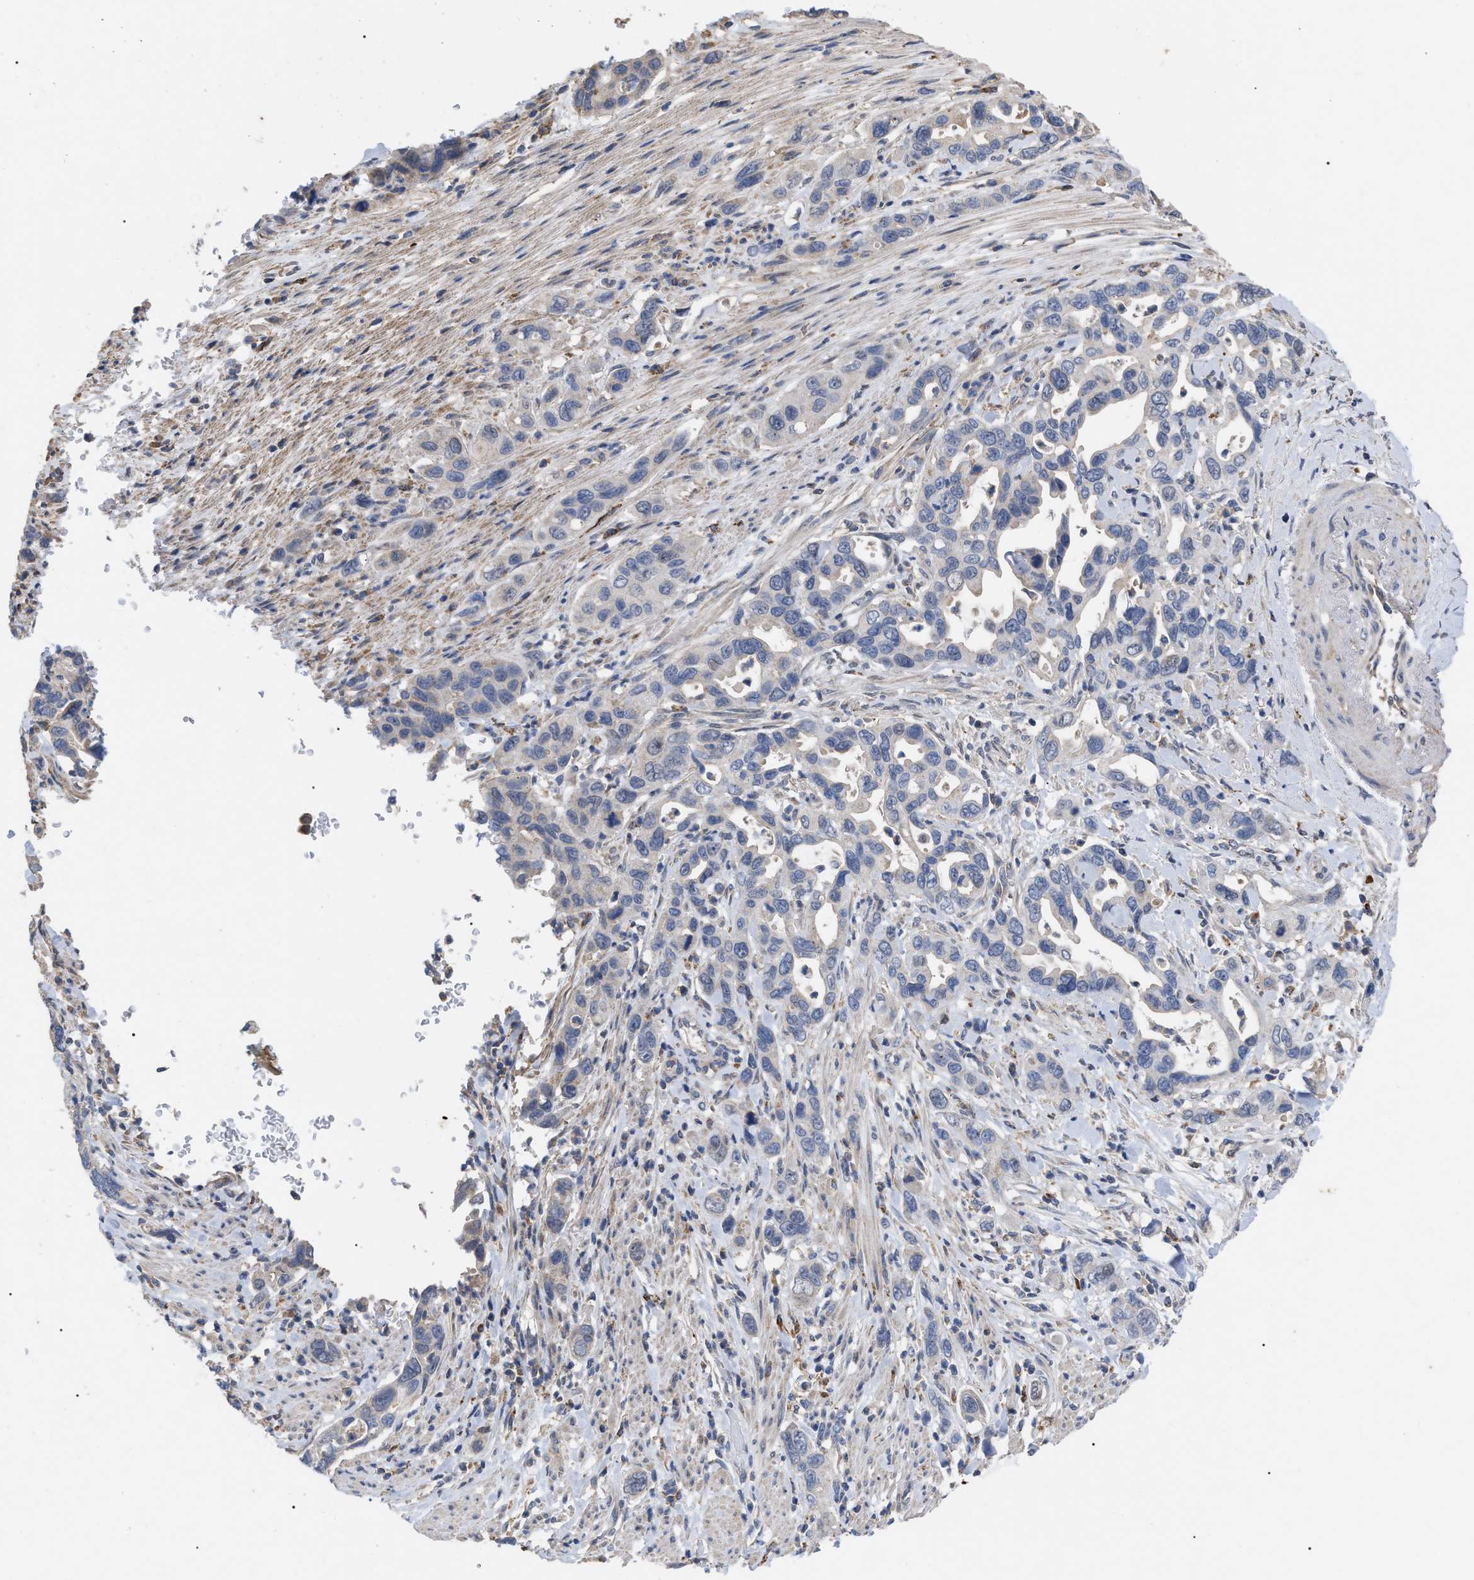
{"staining": {"intensity": "negative", "quantity": "none", "location": "none"}, "tissue": "pancreatic cancer", "cell_type": "Tumor cells", "image_type": "cancer", "snomed": [{"axis": "morphology", "description": "Adenocarcinoma, NOS"}, {"axis": "topography", "description": "Pancreas"}], "caption": "Tumor cells show no significant protein expression in pancreatic cancer (adenocarcinoma). Nuclei are stained in blue.", "gene": "FAM171A2", "patient": {"sex": "female", "age": 70}}